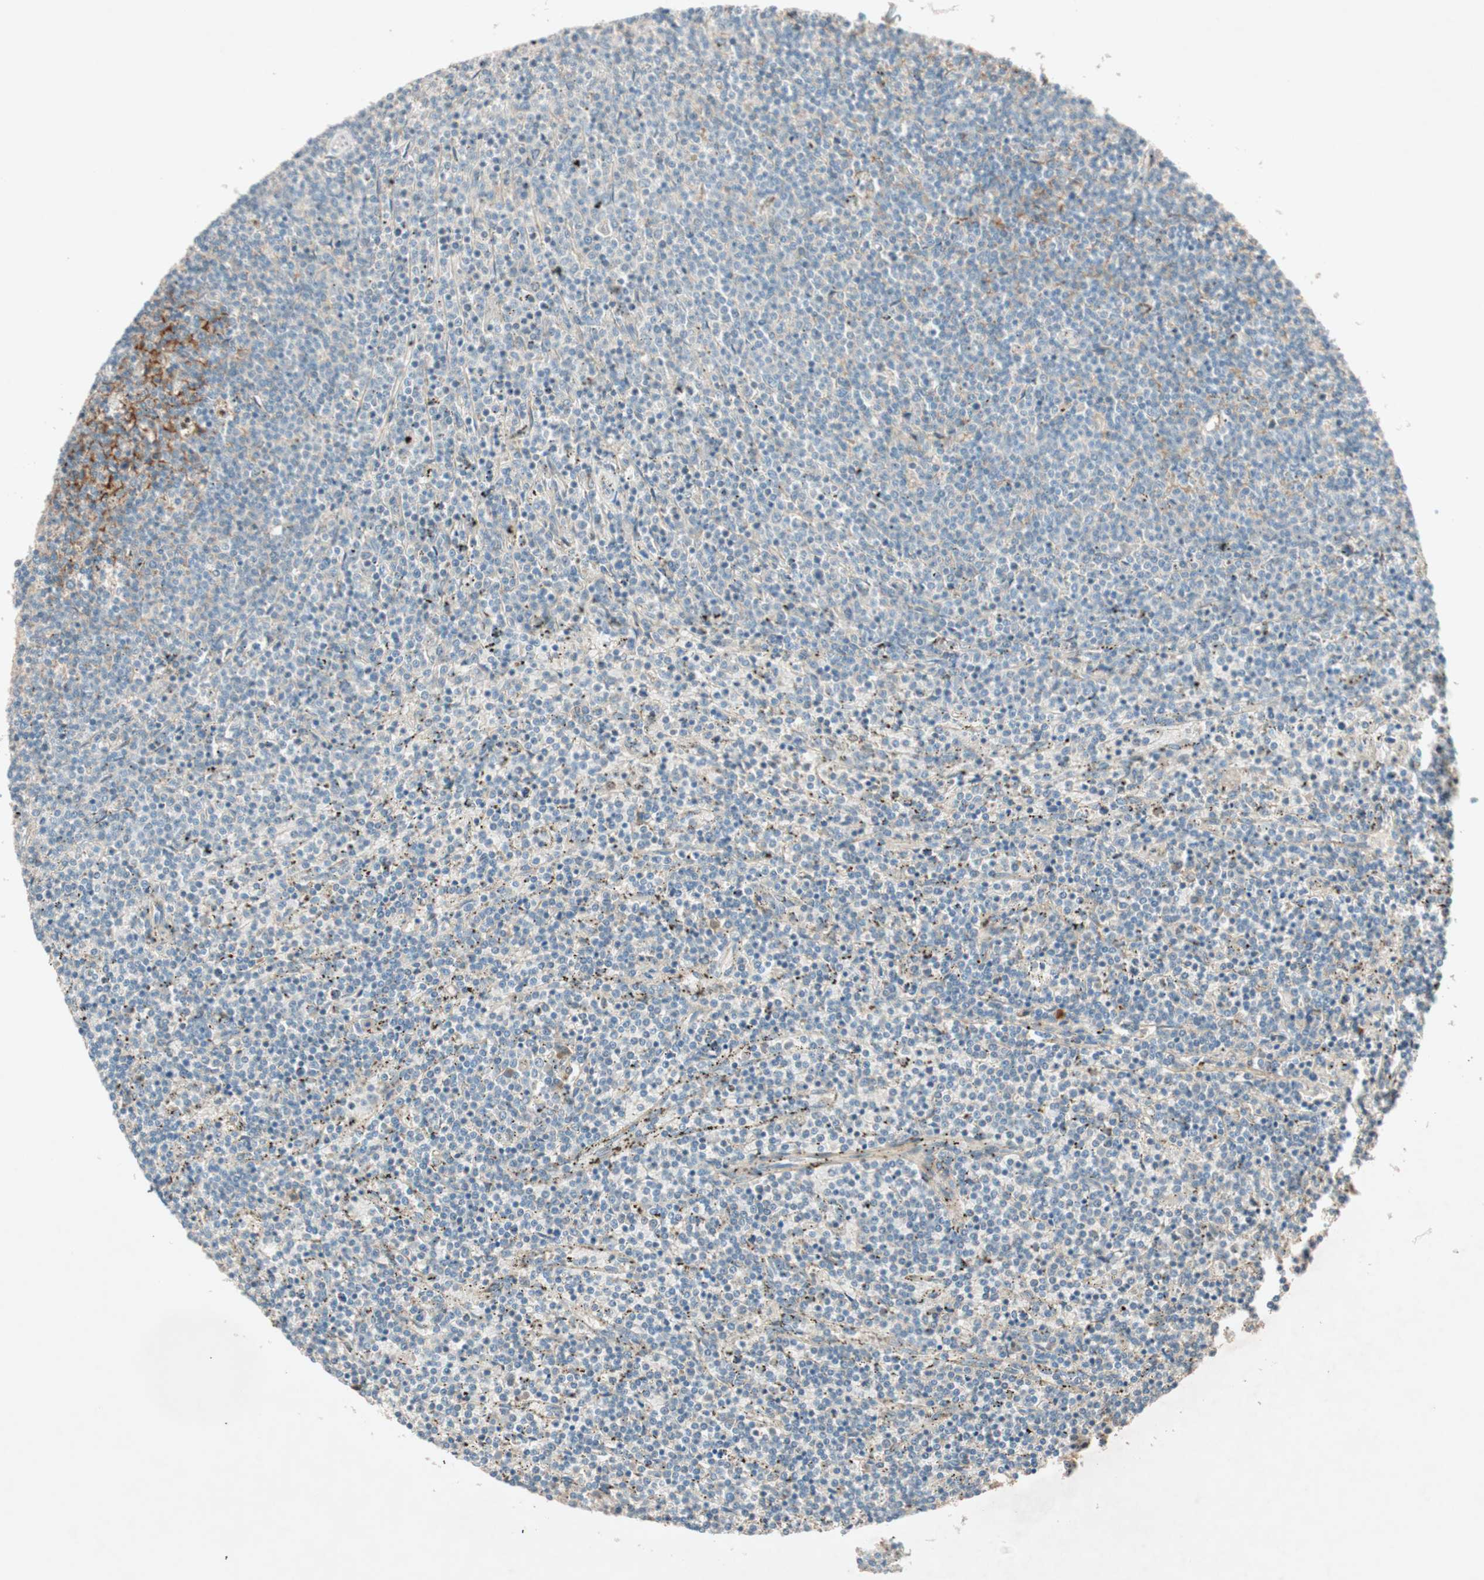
{"staining": {"intensity": "moderate", "quantity": "<25%", "location": "cytoplasmic/membranous"}, "tissue": "lymphoma", "cell_type": "Tumor cells", "image_type": "cancer", "snomed": [{"axis": "morphology", "description": "Malignant lymphoma, non-Hodgkin's type, Low grade"}, {"axis": "topography", "description": "Spleen"}], "caption": "Immunohistochemical staining of low-grade malignant lymphoma, non-Hodgkin's type shows low levels of moderate cytoplasmic/membranous protein positivity in approximately <25% of tumor cells. (brown staining indicates protein expression, while blue staining denotes nuclei).", "gene": "EPHA6", "patient": {"sex": "female", "age": 50}}